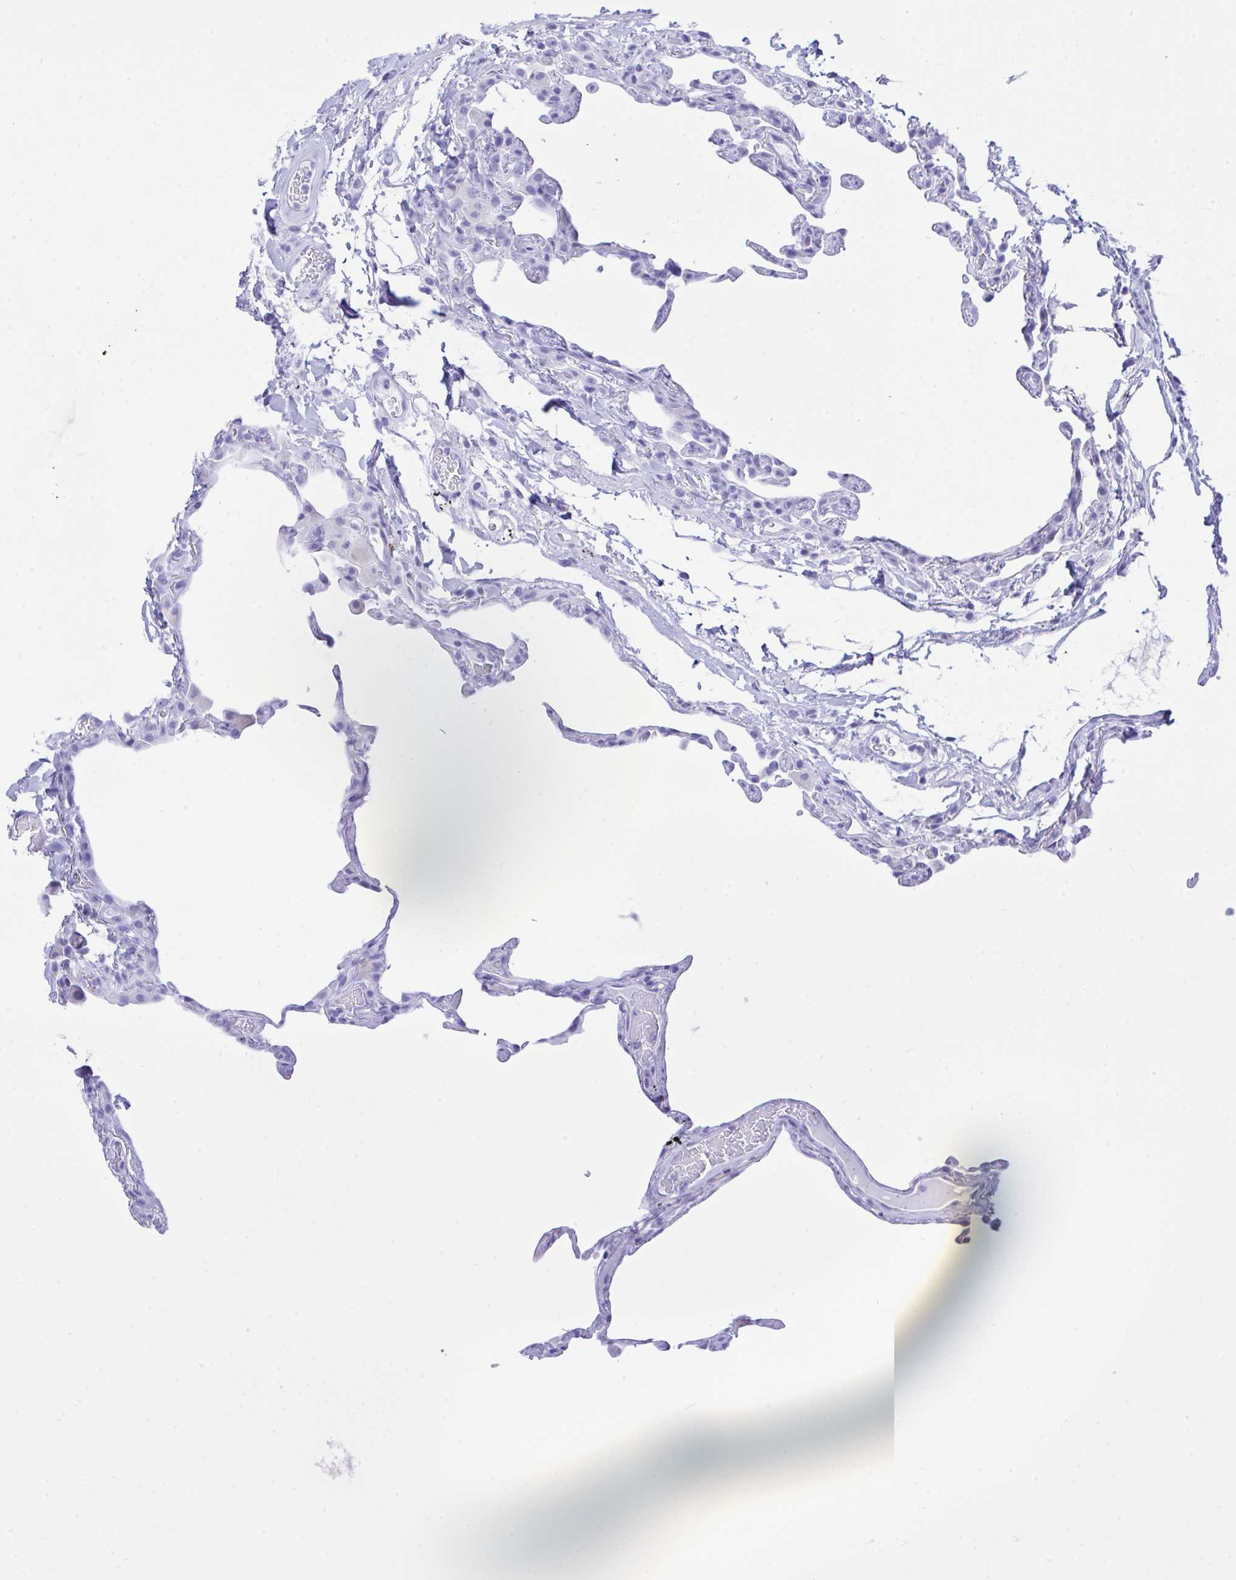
{"staining": {"intensity": "negative", "quantity": "none", "location": "none"}, "tissue": "lung", "cell_type": "Alveolar cells", "image_type": "normal", "snomed": [{"axis": "morphology", "description": "Normal tissue, NOS"}, {"axis": "topography", "description": "Lung"}], "caption": "High power microscopy micrograph of an immunohistochemistry (IHC) histopathology image of benign lung, revealing no significant staining in alveolar cells. (DAB (3,3'-diaminobenzidine) immunohistochemistry with hematoxylin counter stain).", "gene": "SELENOV", "patient": {"sex": "female", "age": 57}}